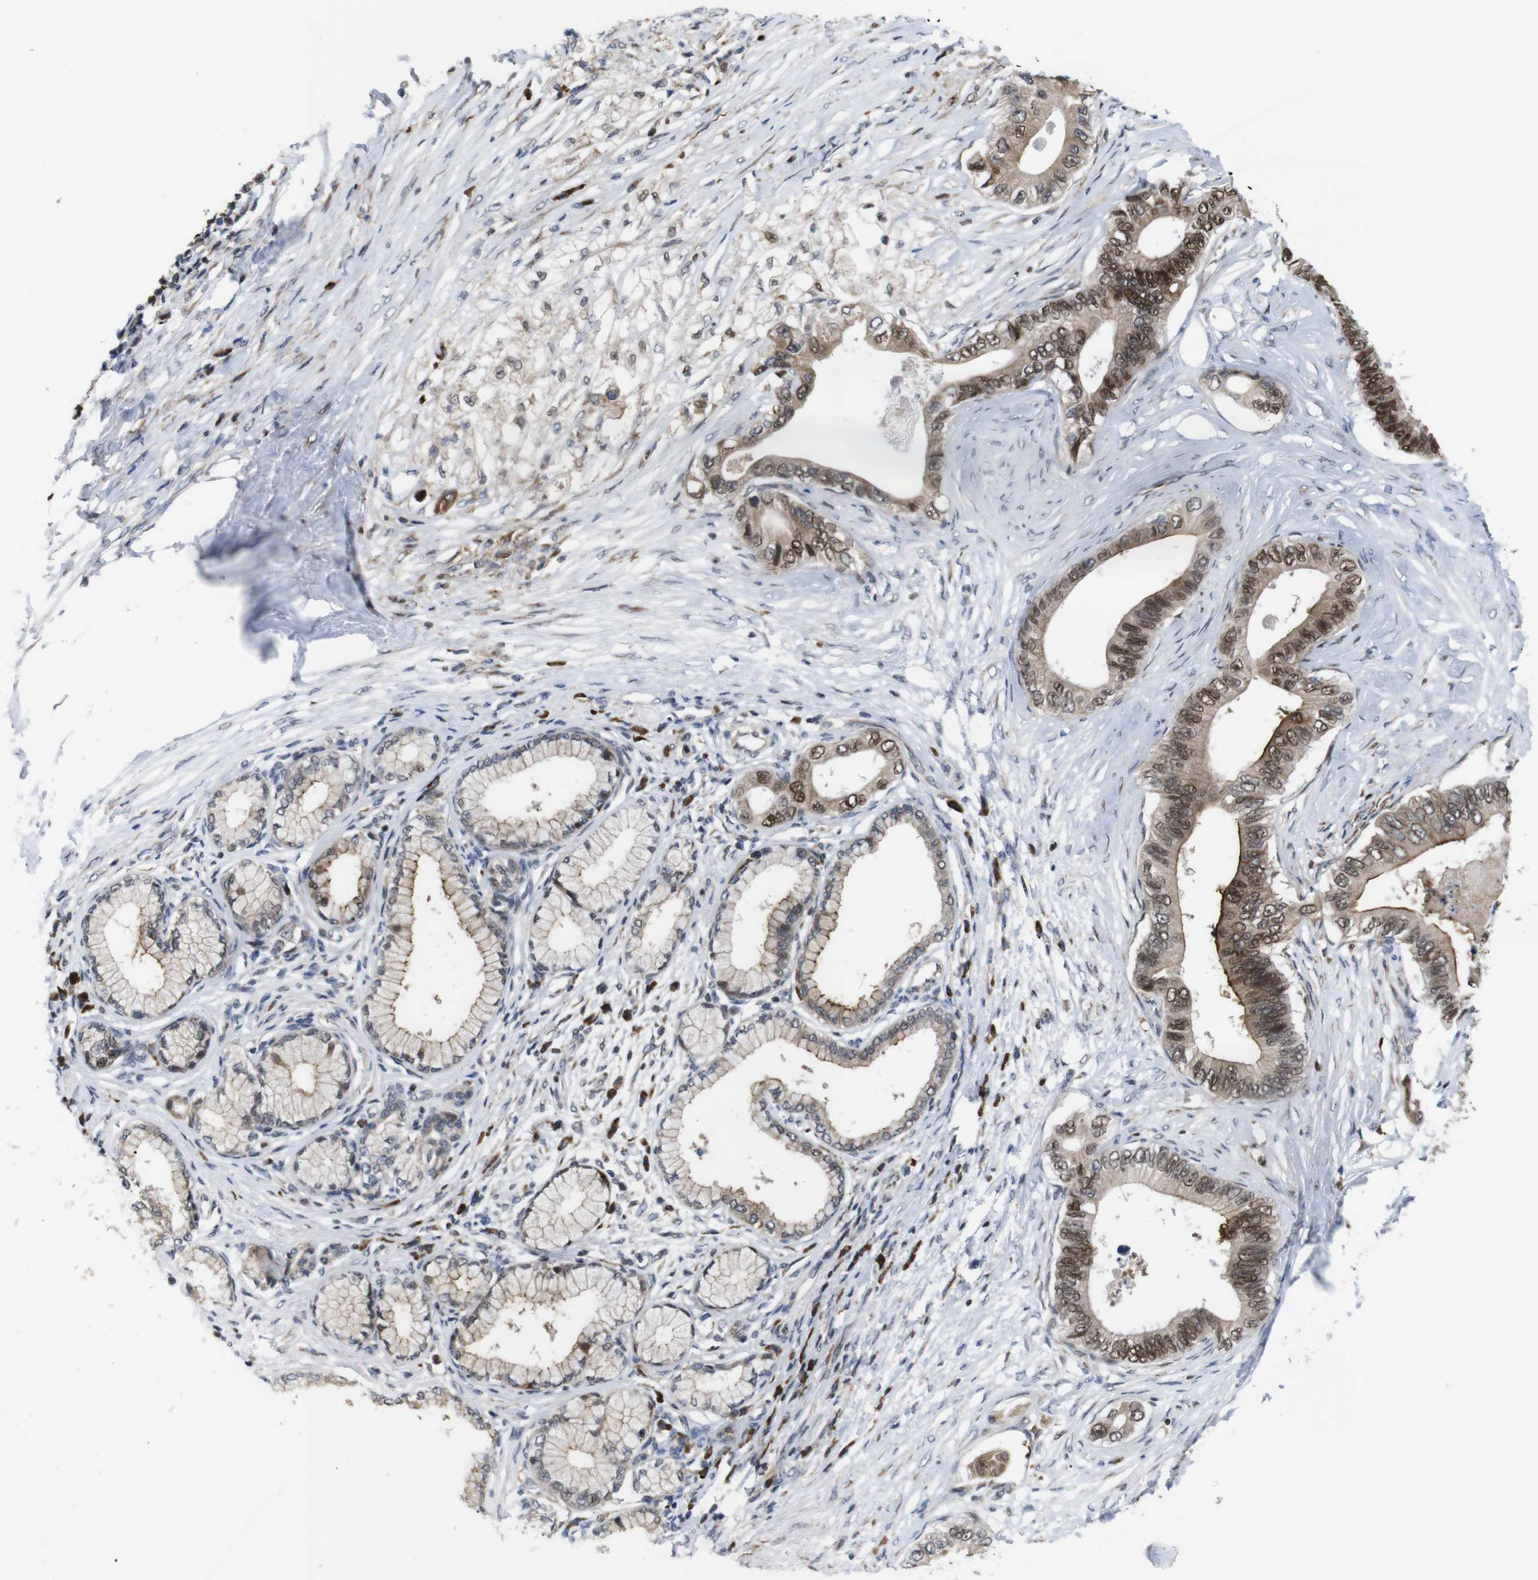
{"staining": {"intensity": "moderate", "quantity": "25%-75%", "location": "cytoplasmic/membranous,nuclear"}, "tissue": "pancreatic cancer", "cell_type": "Tumor cells", "image_type": "cancer", "snomed": [{"axis": "morphology", "description": "Adenocarcinoma, NOS"}, {"axis": "topography", "description": "Pancreas"}], "caption": "An immunohistochemistry micrograph of tumor tissue is shown. Protein staining in brown highlights moderate cytoplasmic/membranous and nuclear positivity in adenocarcinoma (pancreatic) within tumor cells. (Brightfield microscopy of DAB IHC at high magnification).", "gene": "PTPN1", "patient": {"sex": "male", "age": 77}}